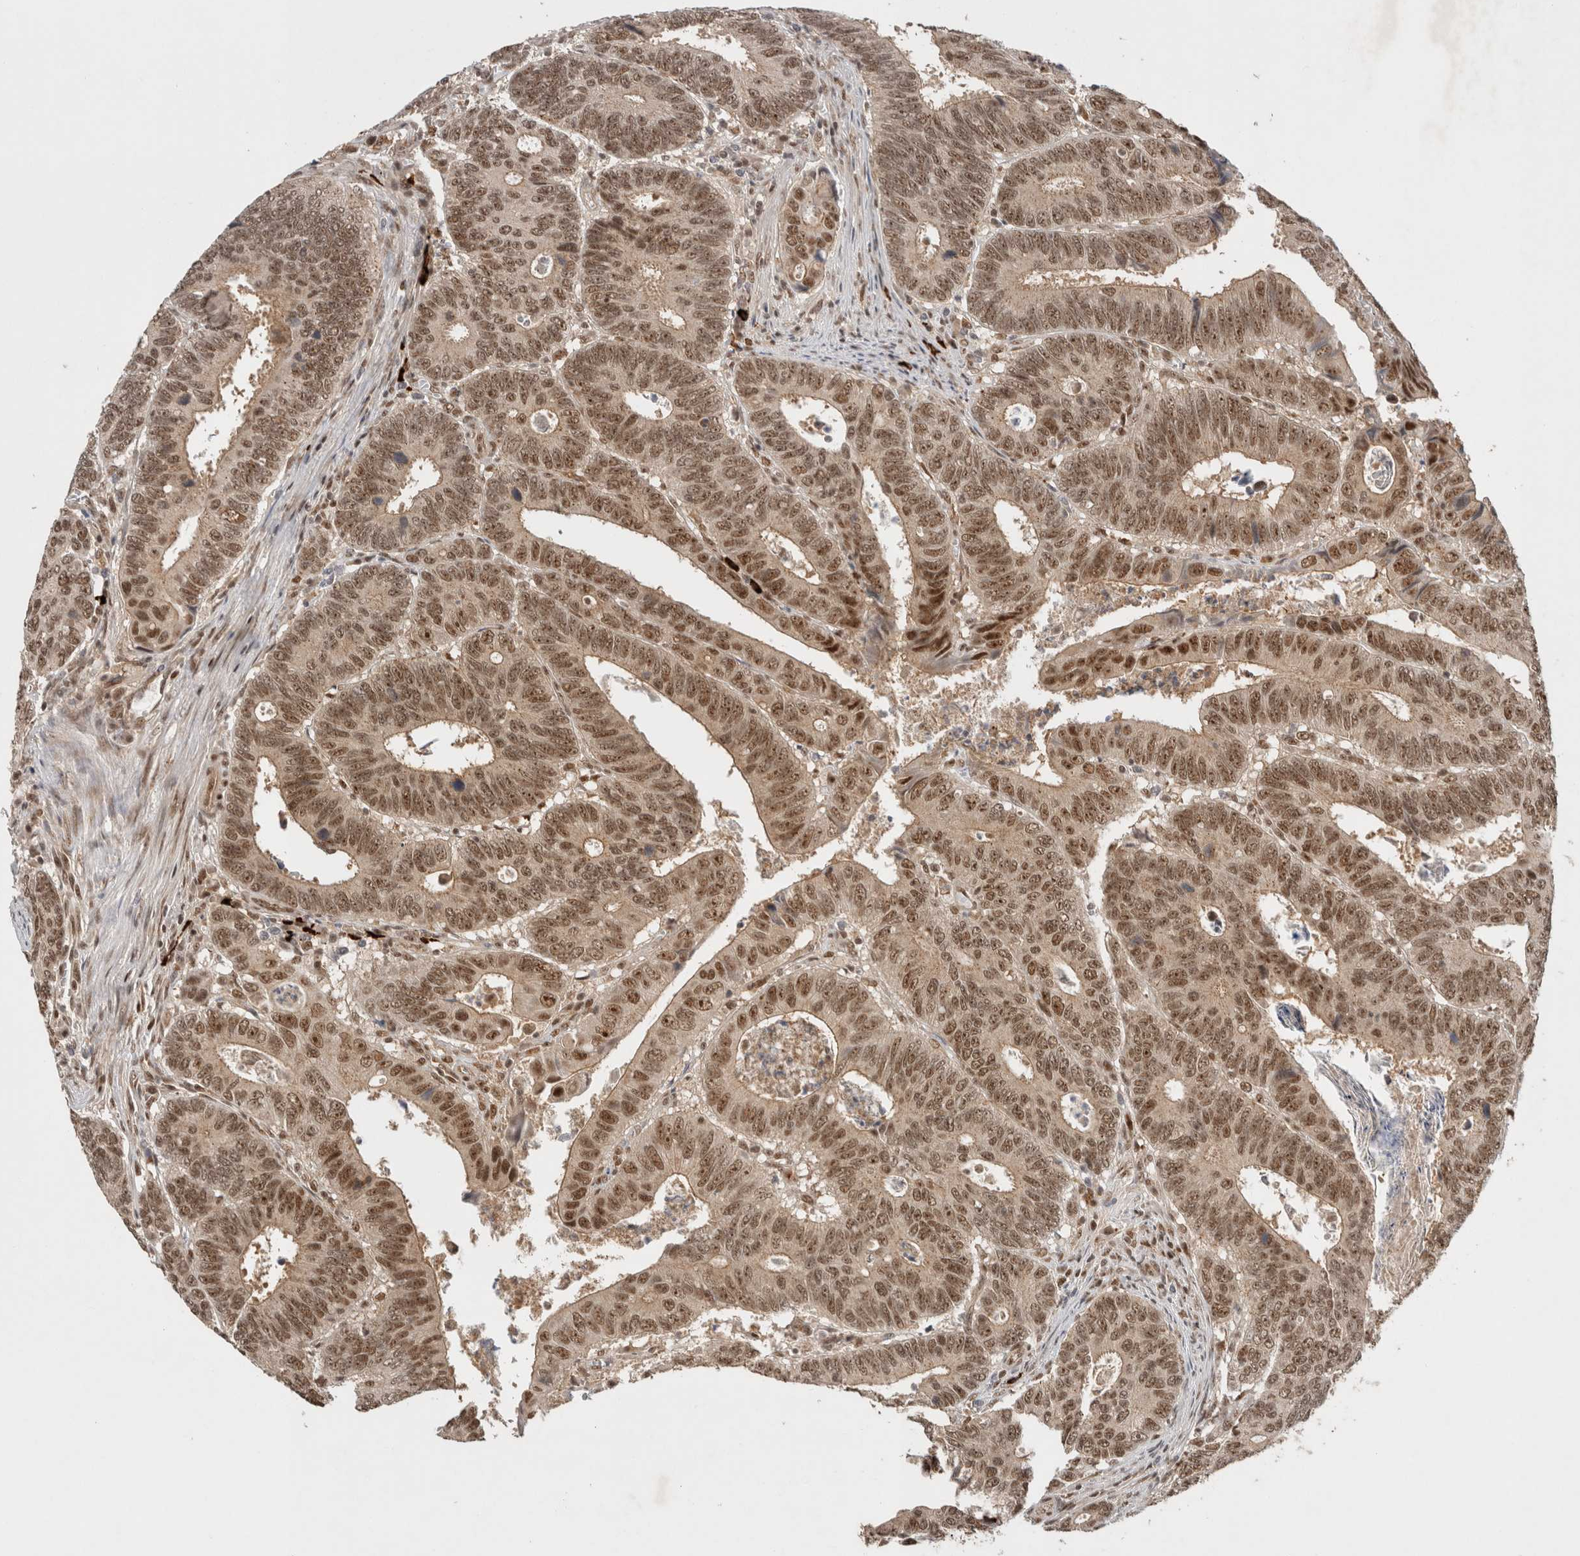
{"staining": {"intensity": "moderate", "quantity": ">75%", "location": "nuclear"}, "tissue": "colorectal cancer", "cell_type": "Tumor cells", "image_type": "cancer", "snomed": [{"axis": "morphology", "description": "Adenocarcinoma, NOS"}, {"axis": "topography", "description": "Colon"}], "caption": "A micrograph of human adenocarcinoma (colorectal) stained for a protein displays moderate nuclear brown staining in tumor cells.", "gene": "MPHOSPH6", "patient": {"sex": "male", "age": 72}}